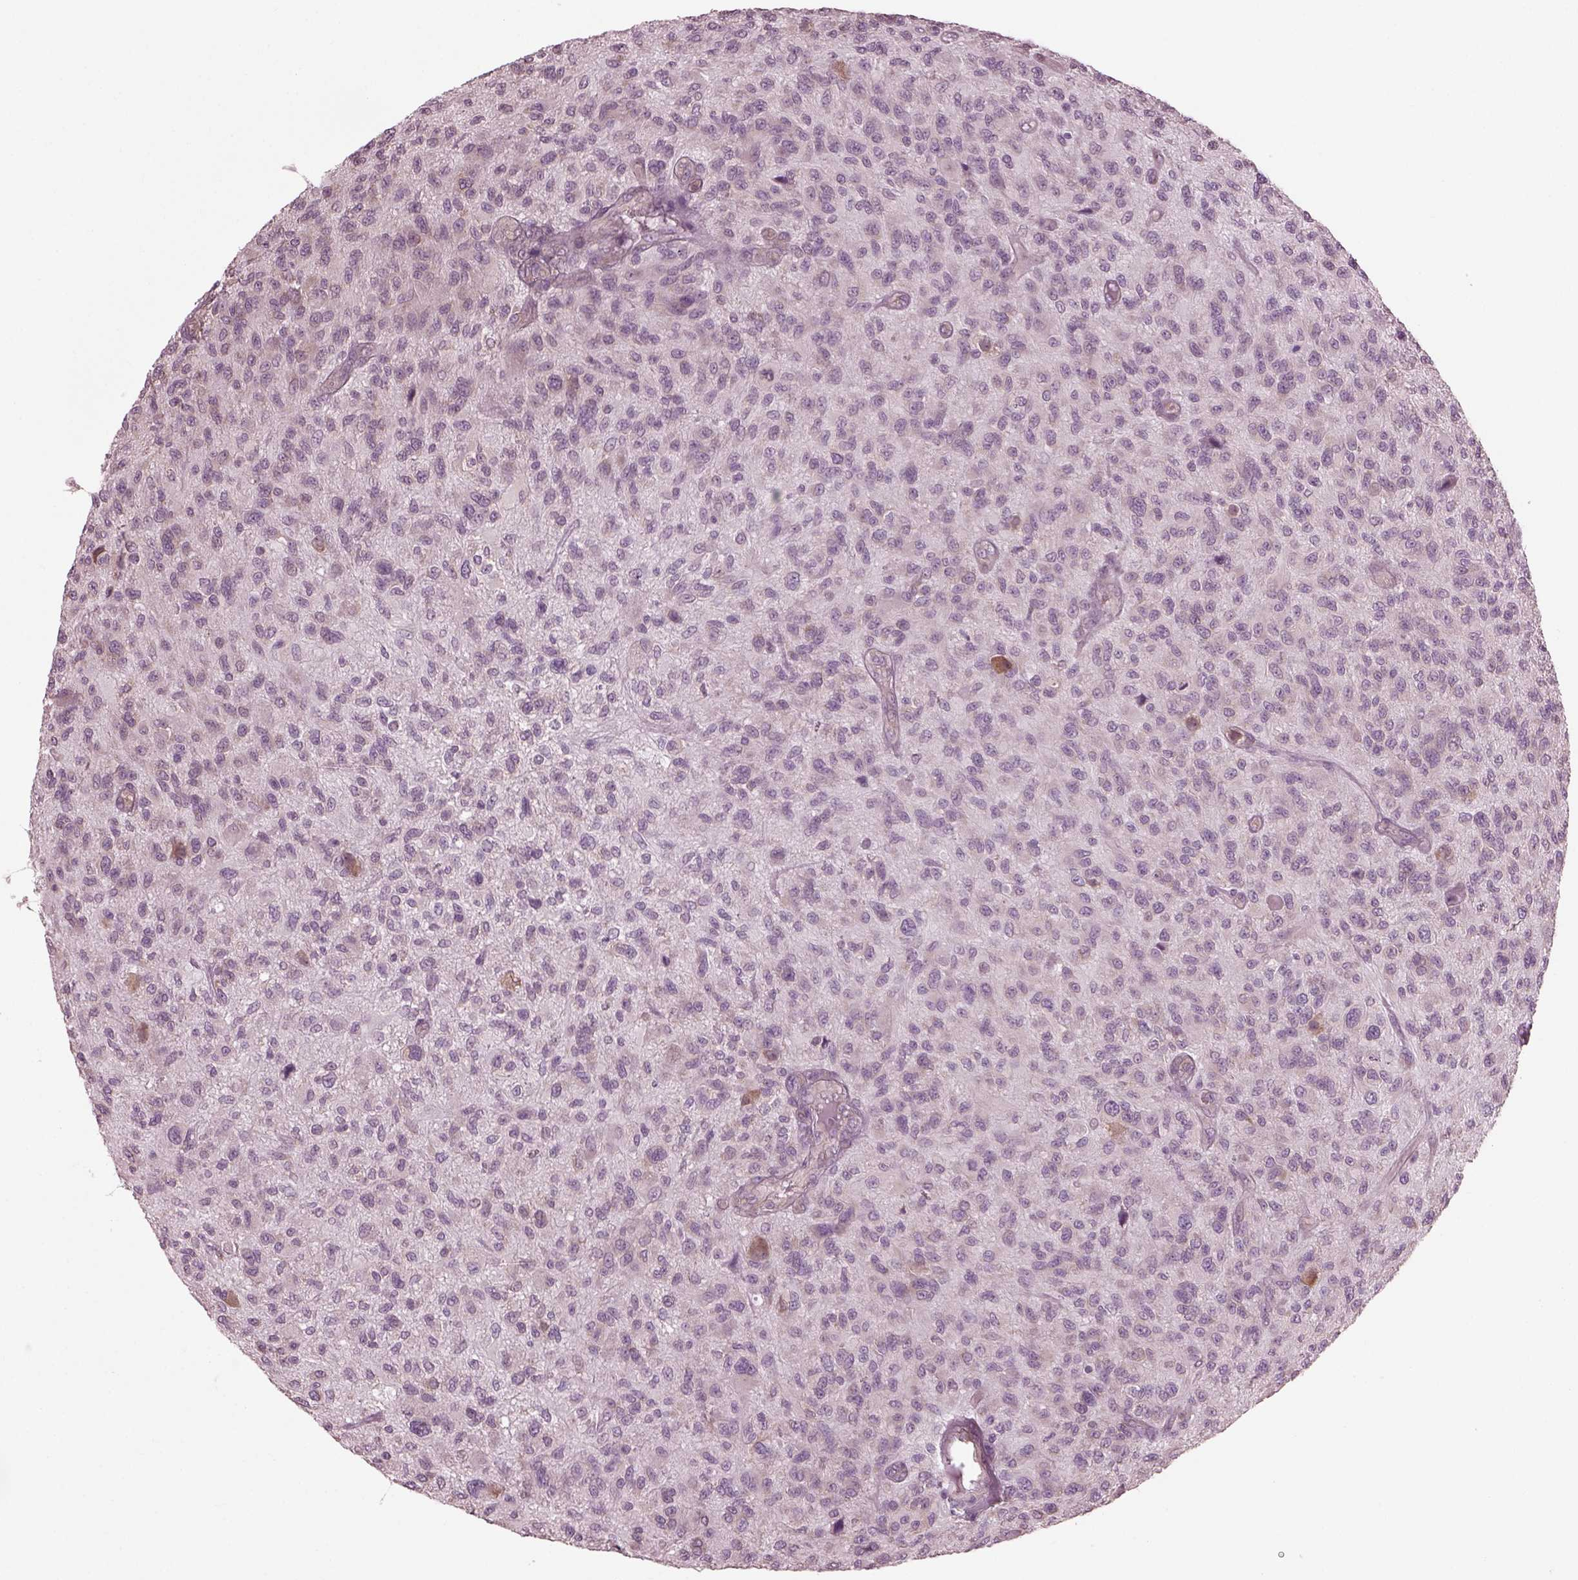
{"staining": {"intensity": "negative", "quantity": "none", "location": "none"}, "tissue": "glioma", "cell_type": "Tumor cells", "image_type": "cancer", "snomed": [{"axis": "morphology", "description": "Glioma, malignant, High grade"}, {"axis": "topography", "description": "Brain"}], "caption": "This is an IHC micrograph of human glioma. There is no positivity in tumor cells.", "gene": "CABP5", "patient": {"sex": "male", "age": 47}}